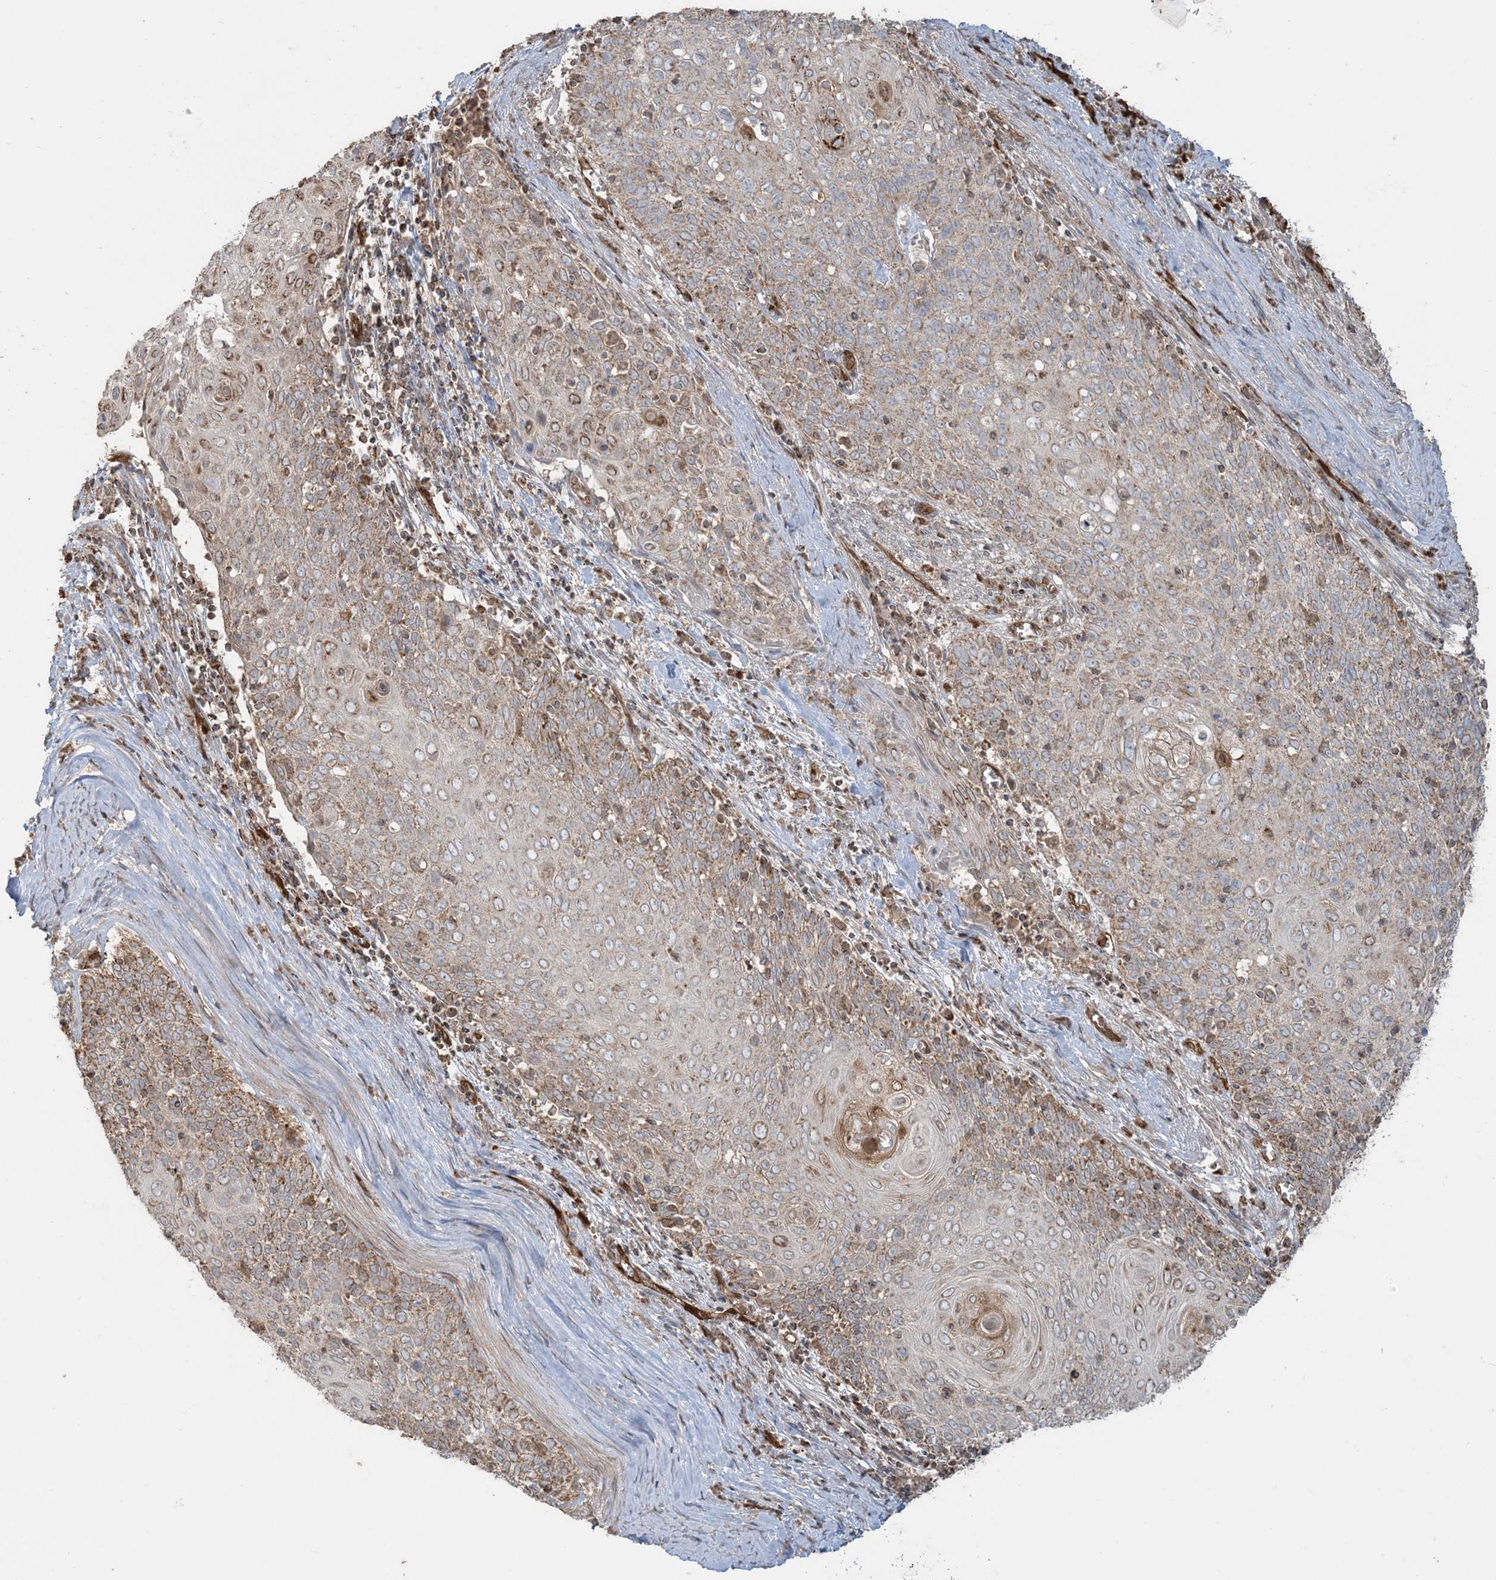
{"staining": {"intensity": "moderate", "quantity": ">75%", "location": "cytoplasmic/membranous"}, "tissue": "cervical cancer", "cell_type": "Tumor cells", "image_type": "cancer", "snomed": [{"axis": "morphology", "description": "Squamous cell carcinoma, NOS"}, {"axis": "topography", "description": "Cervix"}], "caption": "A brown stain shows moderate cytoplasmic/membranous expression of a protein in cervical cancer (squamous cell carcinoma) tumor cells. (IHC, brightfield microscopy, high magnification).", "gene": "PPM1F", "patient": {"sex": "female", "age": 39}}